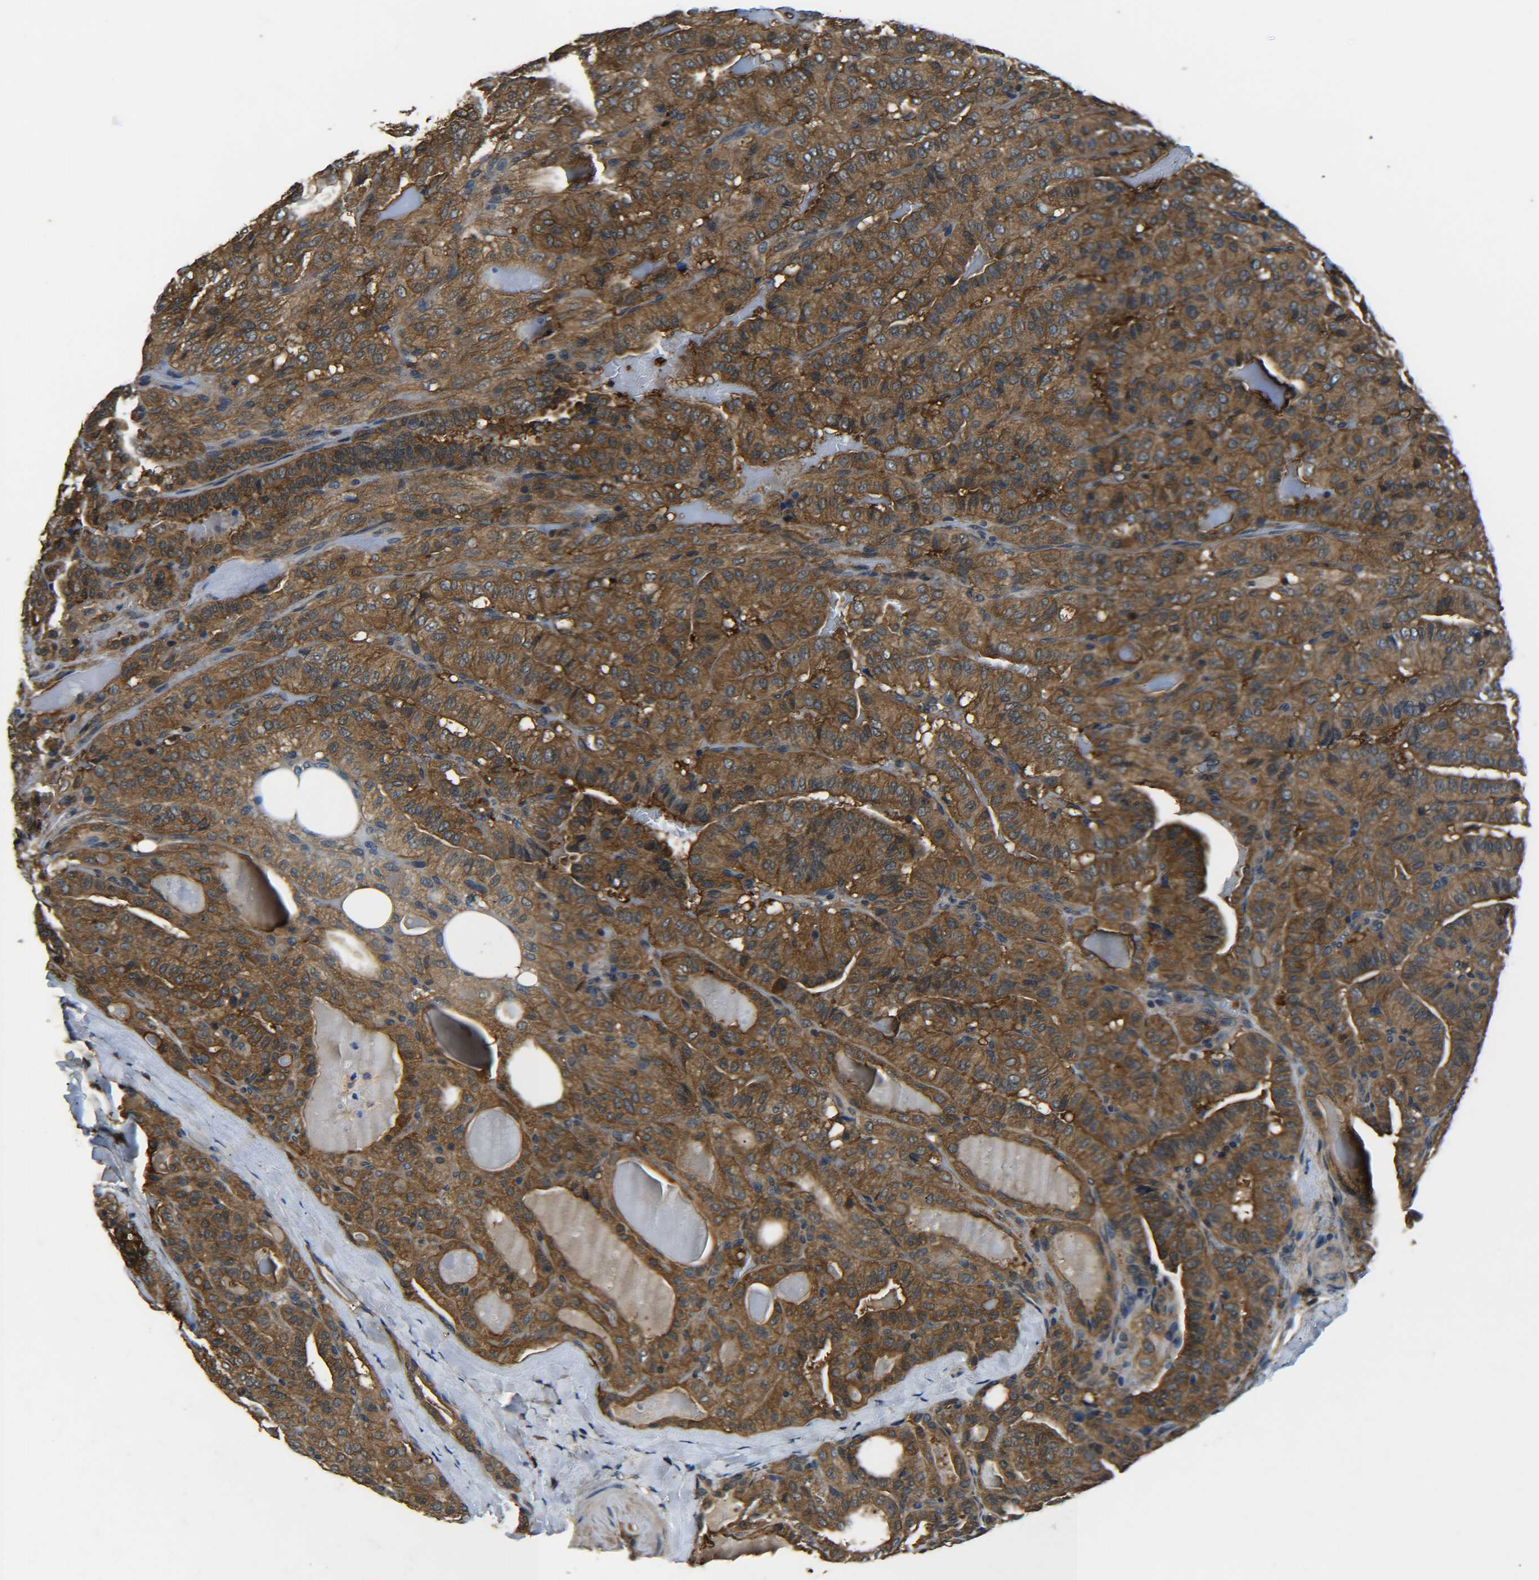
{"staining": {"intensity": "strong", "quantity": ">75%", "location": "cytoplasmic/membranous"}, "tissue": "thyroid cancer", "cell_type": "Tumor cells", "image_type": "cancer", "snomed": [{"axis": "morphology", "description": "Papillary adenocarcinoma, NOS"}, {"axis": "topography", "description": "Thyroid gland"}], "caption": "Protein expression analysis of thyroid cancer reveals strong cytoplasmic/membranous expression in about >75% of tumor cells.", "gene": "PREB", "patient": {"sex": "male", "age": 77}}